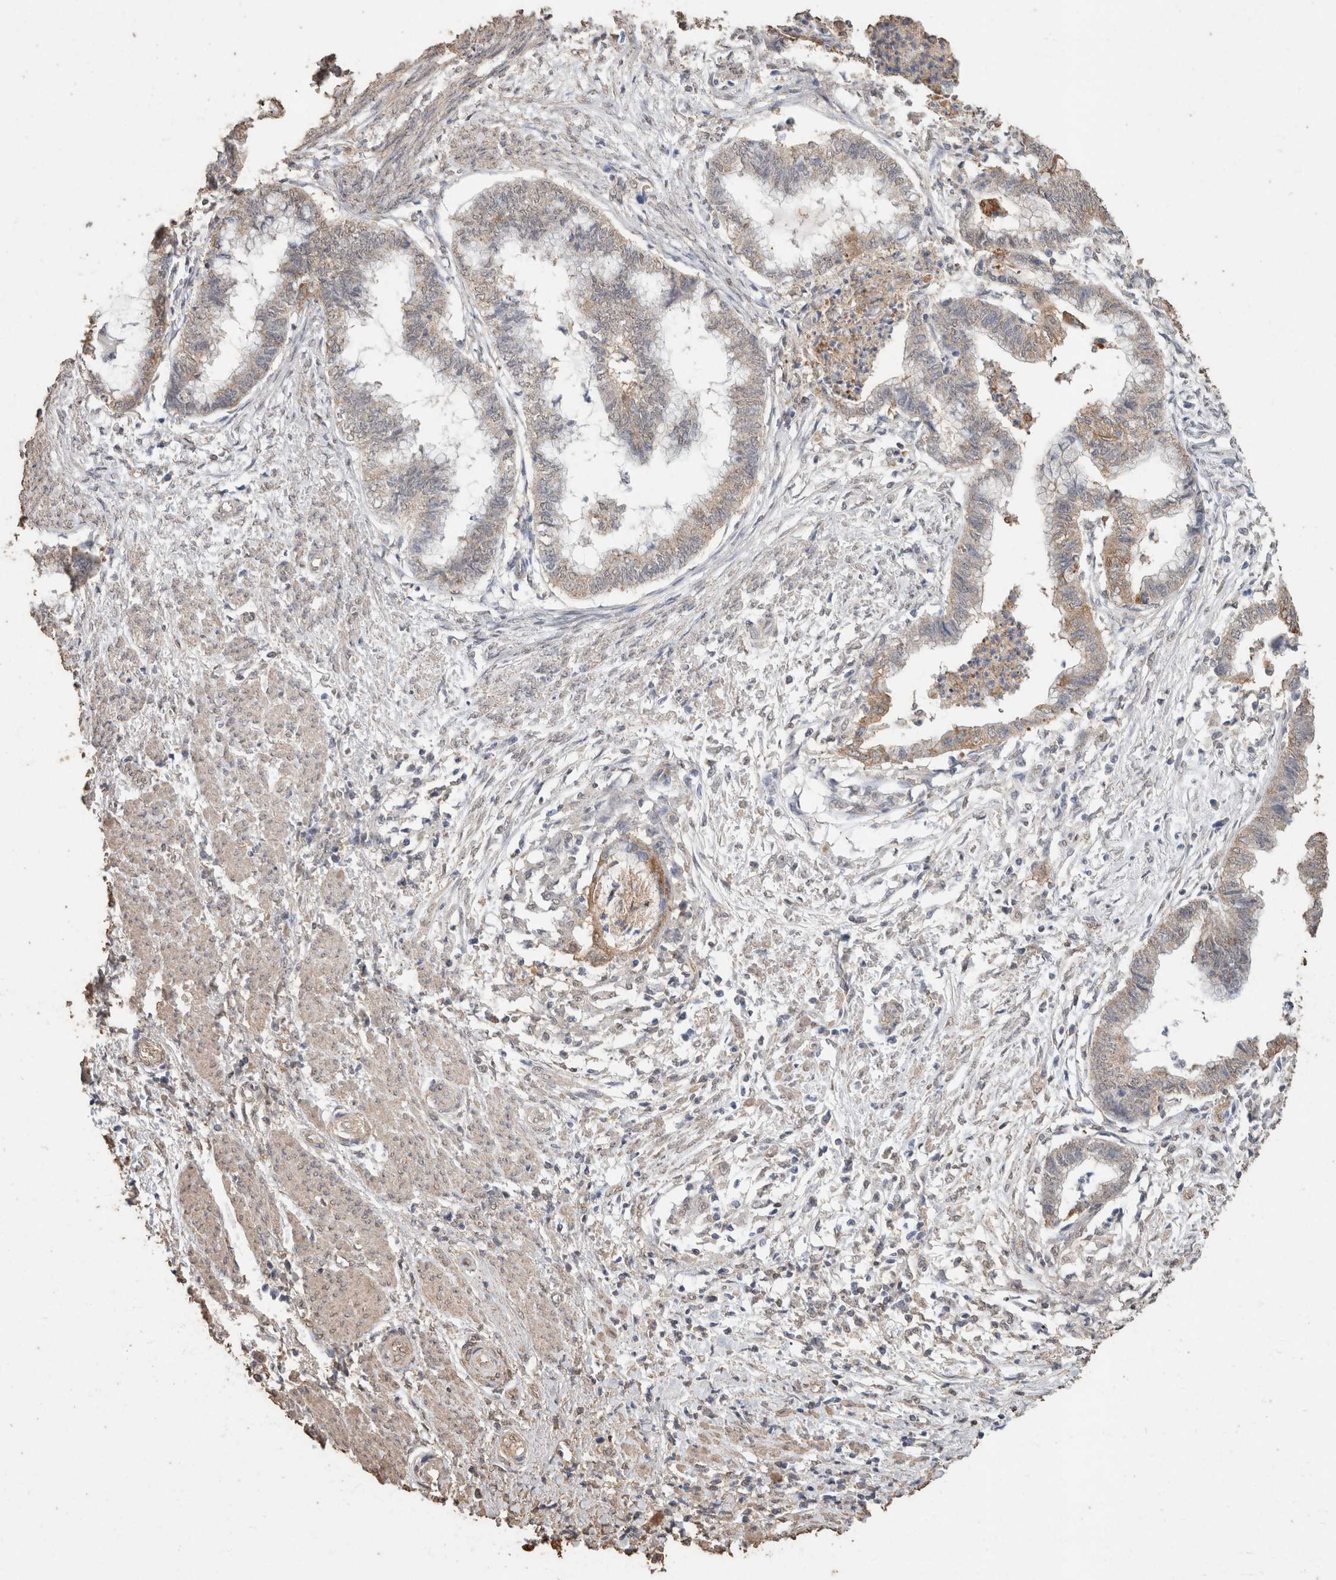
{"staining": {"intensity": "weak", "quantity": "<25%", "location": "cytoplasmic/membranous"}, "tissue": "endometrial cancer", "cell_type": "Tumor cells", "image_type": "cancer", "snomed": [{"axis": "morphology", "description": "Necrosis, NOS"}, {"axis": "morphology", "description": "Adenocarcinoma, NOS"}, {"axis": "topography", "description": "Endometrium"}], "caption": "Immunohistochemical staining of human endometrial cancer (adenocarcinoma) demonstrates no significant positivity in tumor cells.", "gene": "CX3CL1", "patient": {"sex": "female", "age": 79}}